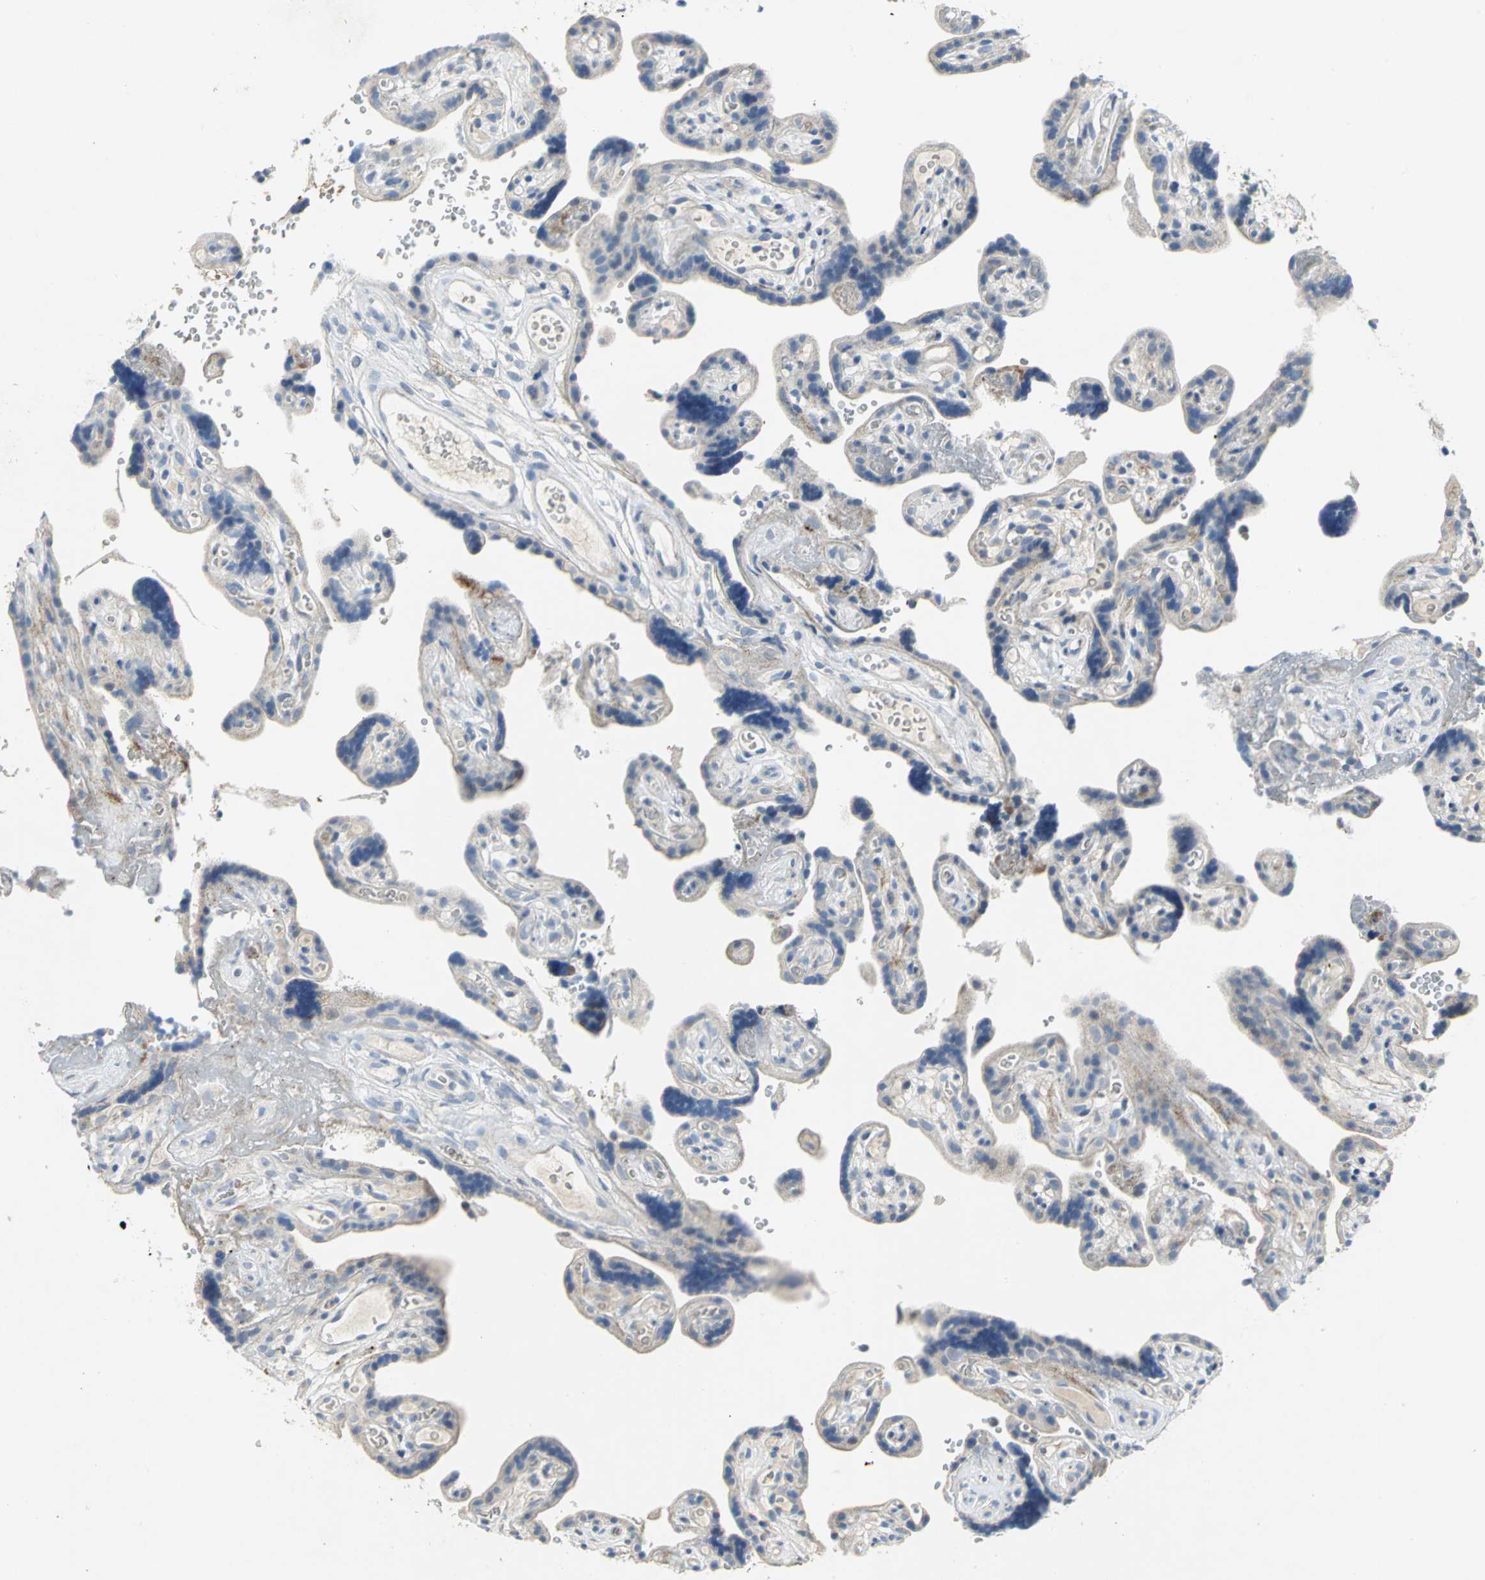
{"staining": {"intensity": "negative", "quantity": "none", "location": "none"}, "tissue": "placenta", "cell_type": "Decidual cells", "image_type": "normal", "snomed": [{"axis": "morphology", "description": "Normal tissue, NOS"}, {"axis": "topography", "description": "Placenta"}], "caption": "Protein analysis of unremarkable placenta reveals no significant positivity in decidual cells.", "gene": "SPPL2B", "patient": {"sex": "female", "age": 30}}